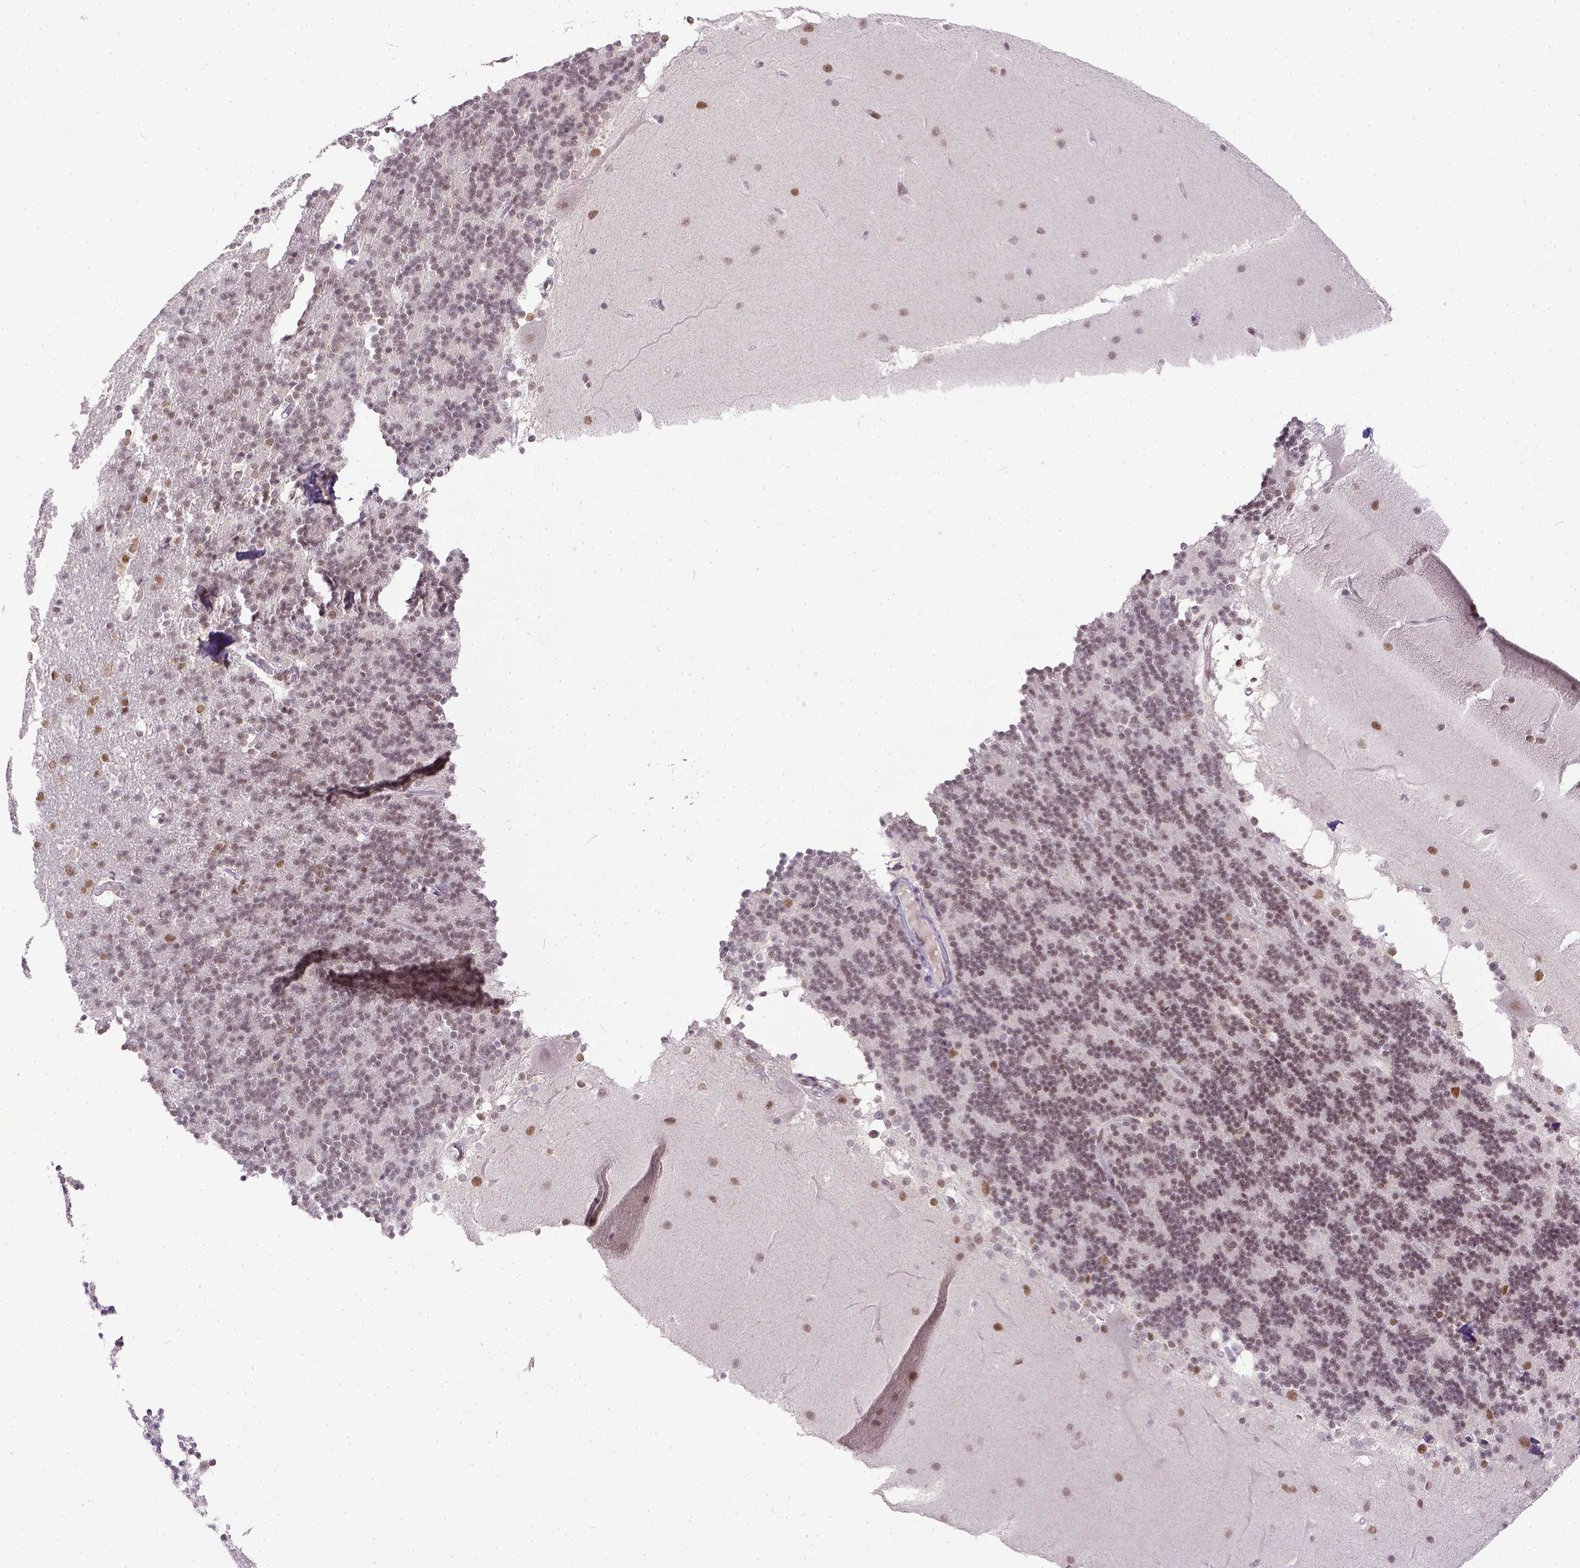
{"staining": {"intensity": "moderate", "quantity": ">75%", "location": "nuclear"}, "tissue": "cerebellum", "cell_type": "Cells in granular layer", "image_type": "normal", "snomed": [{"axis": "morphology", "description": "Normal tissue, NOS"}, {"axis": "topography", "description": "Cerebellum"}], "caption": "This is a micrograph of immunohistochemistry (IHC) staining of unremarkable cerebellum, which shows moderate staining in the nuclear of cells in granular layer.", "gene": "ERCC1", "patient": {"sex": "female", "age": 19}}